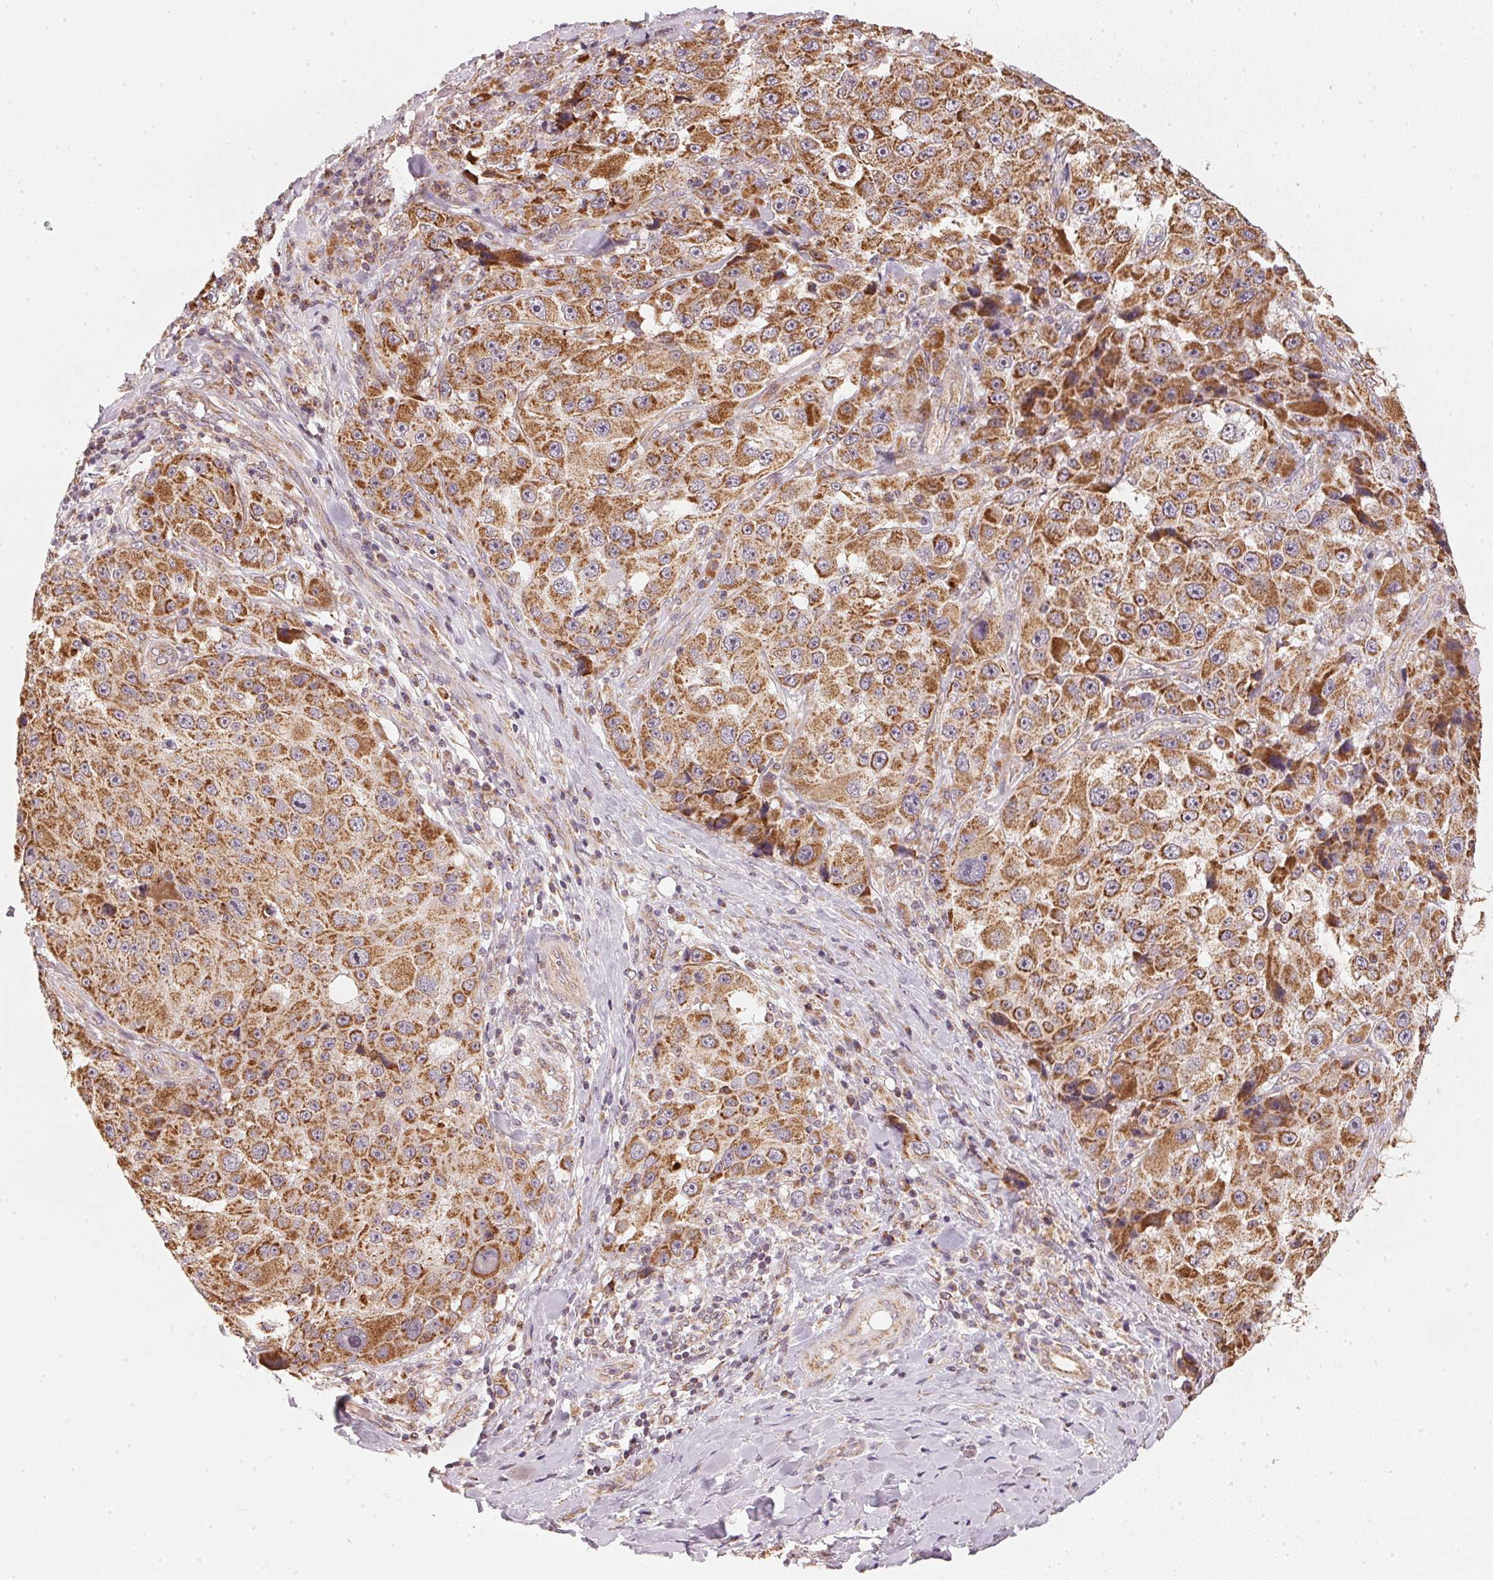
{"staining": {"intensity": "strong", "quantity": ">75%", "location": "cytoplasmic/membranous"}, "tissue": "melanoma", "cell_type": "Tumor cells", "image_type": "cancer", "snomed": [{"axis": "morphology", "description": "Malignant melanoma, Metastatic site"}, {"axis": "topography", "description": "Lymph node"}], "caption": "Malignant melanoma (metastatic site) tissue displays strong cytoplasmic/membranous expression in about >75% of tumor cells, visualized by immunohistochemistry. (Stains: DAB (3,3'-diaminobenzidine) in brown, nuclei in blue, Microscopy: brightfield microscopy at high magnification).", "gene": "MATCAP1", "patient": {"sex": "male", "age": 62}}